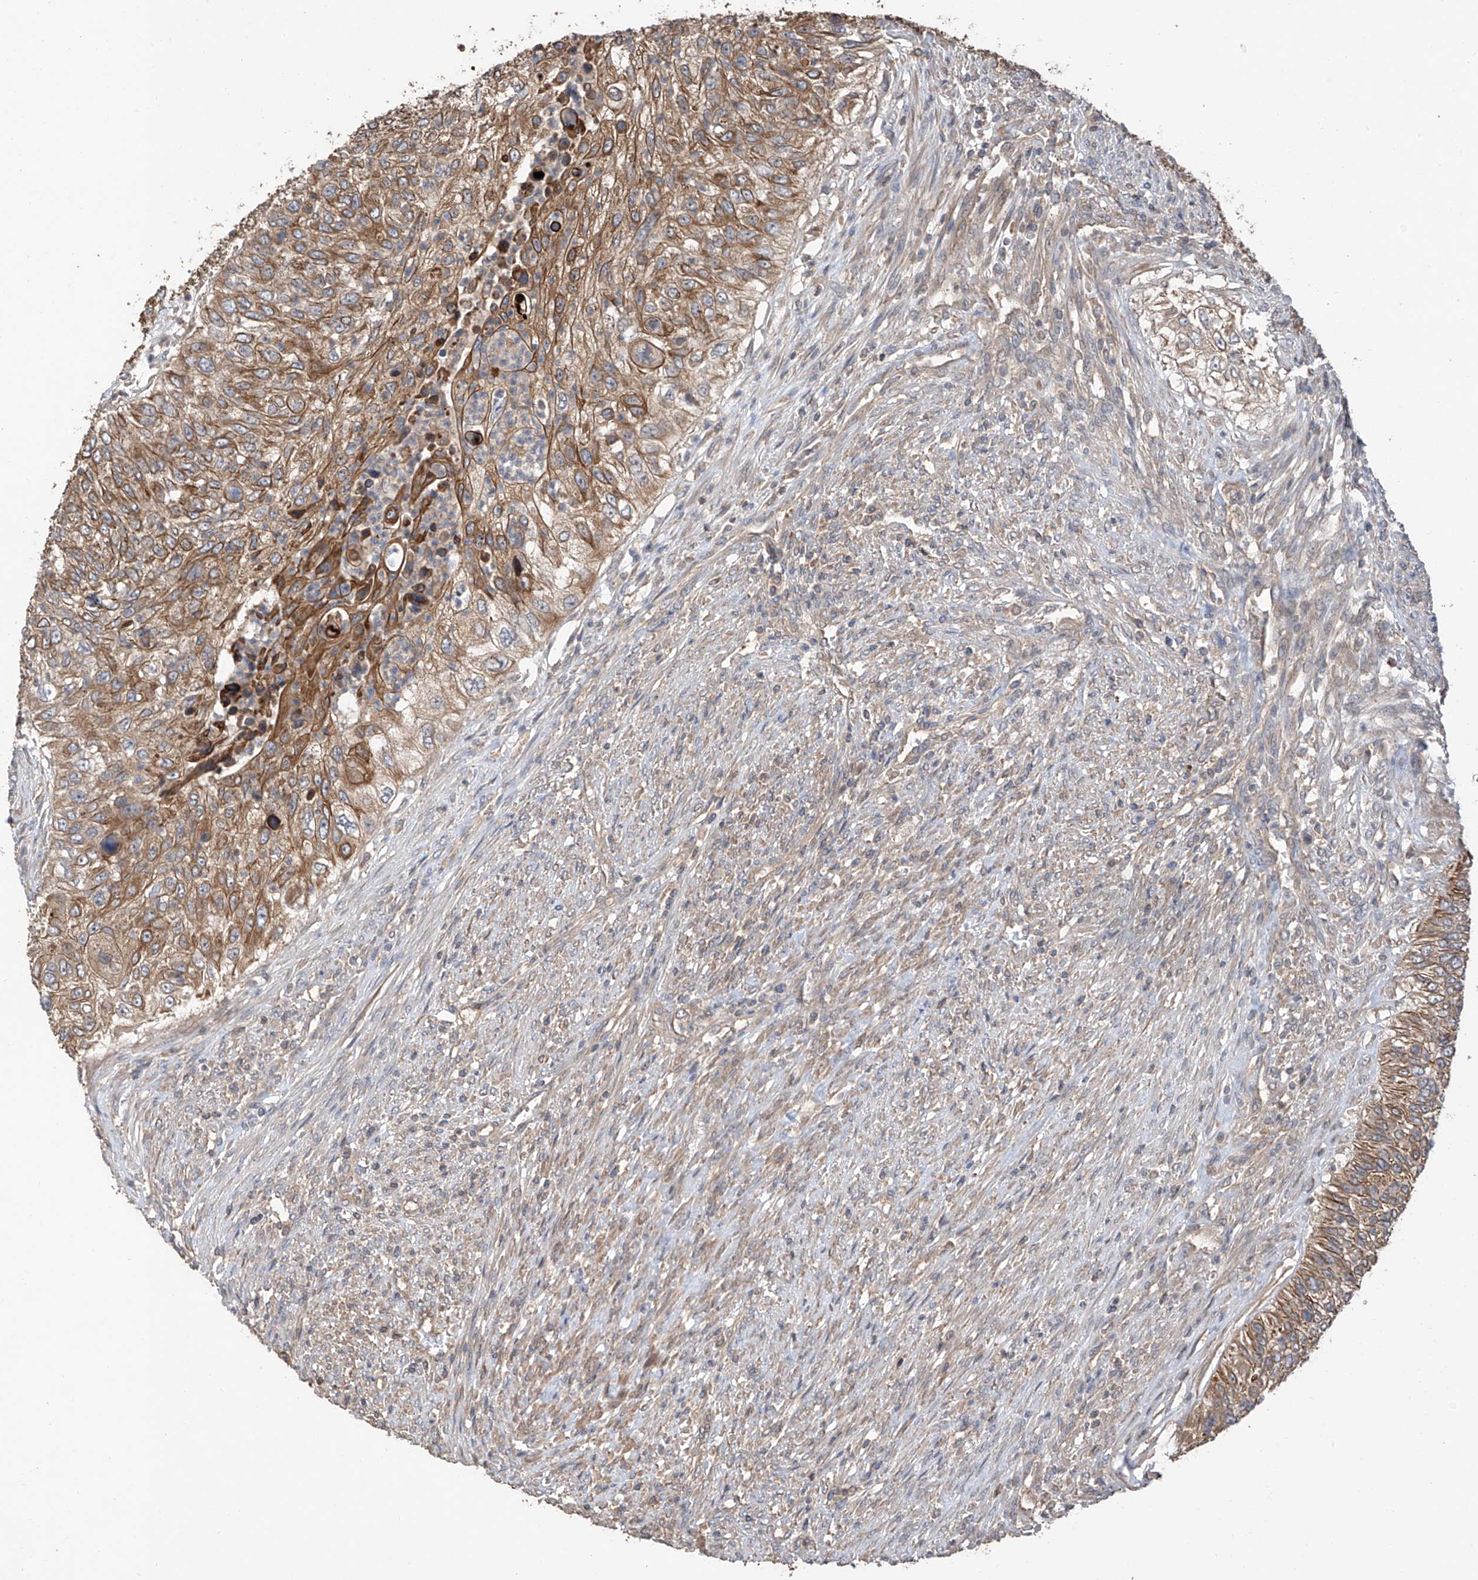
{"staining": {"intensity": "moderate", "quantity": ">75%", "location": "cytoplasmic/membranous"}, "tissue": "urothelial cancer", "cell_type": "Tumor cells", "image_type": "cancer", "snomed": [{"axis": "morphology", "description": "Urothelial carcinoma, High grade"}, {"axis": "topography", "description": "Urinary bladder"}], "caption": "Brown immunohistochemical staining in urothelial carcinoma (high-grade) shows moderate cytoplasmic/membranous staining in approximately >75% of tumor cells.", "gene": "RPAIN", "patient": {"sex": "female", "age": 60}}